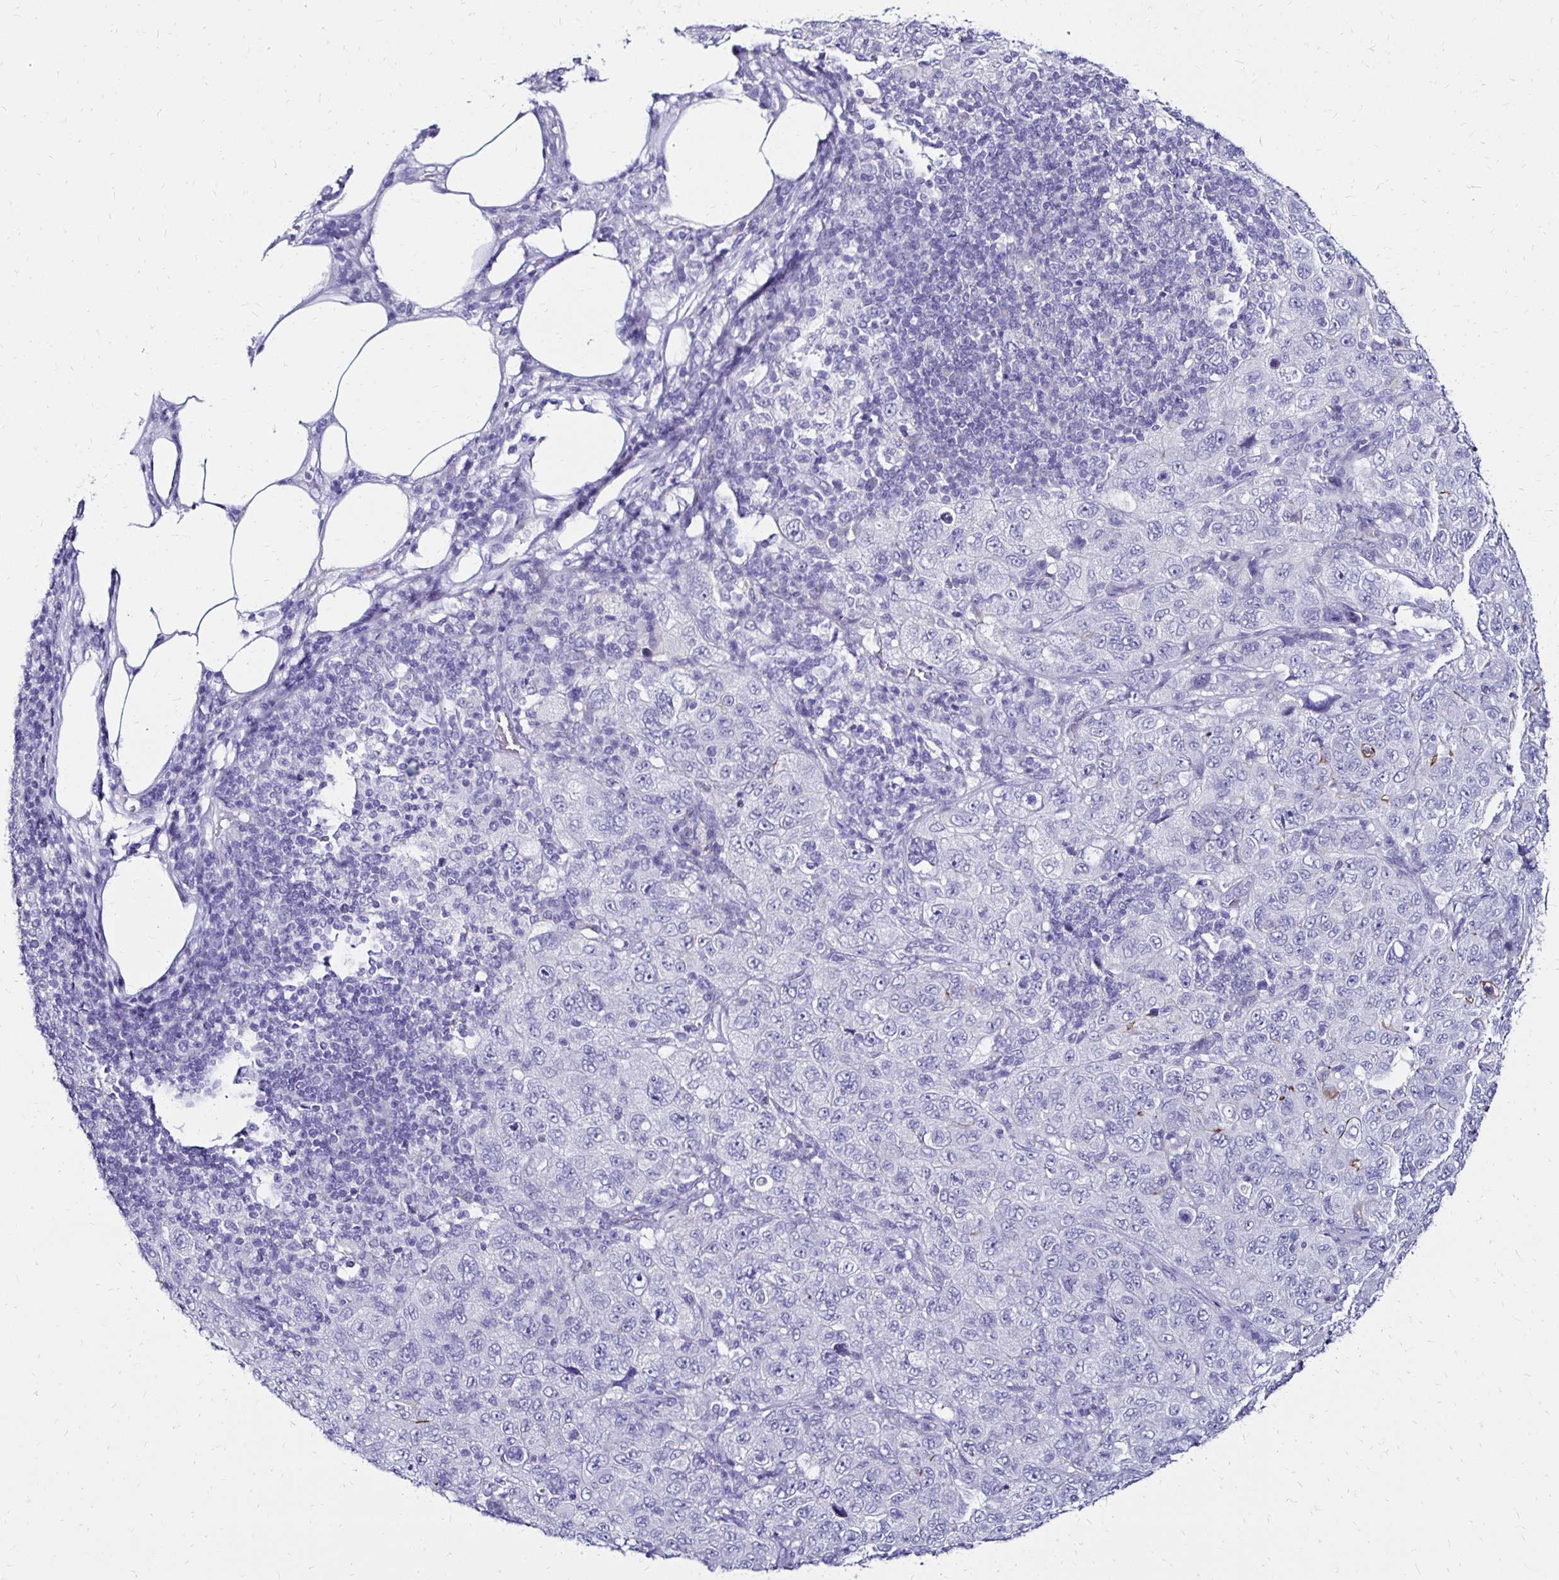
{"staining": {"intensity": "negative", "quantity": "none", "location": "none"}, "tissue": "pancreatic cancer", "cell_type": "Tumor cells", "image_type": "cancer", "snomed": [{"axis": "morphology", "description": "Adenocarcinoma, NOS"}, {"axis": "topography", "description": "Pancreas"}], "caption": "The immunohistochemistry (IHC) photomicrograph has no significant staining in tumor cells of pancreatic cancer tissue.", "gene": "KCNT1", "patient": {"sex": "male", "age": 68}}